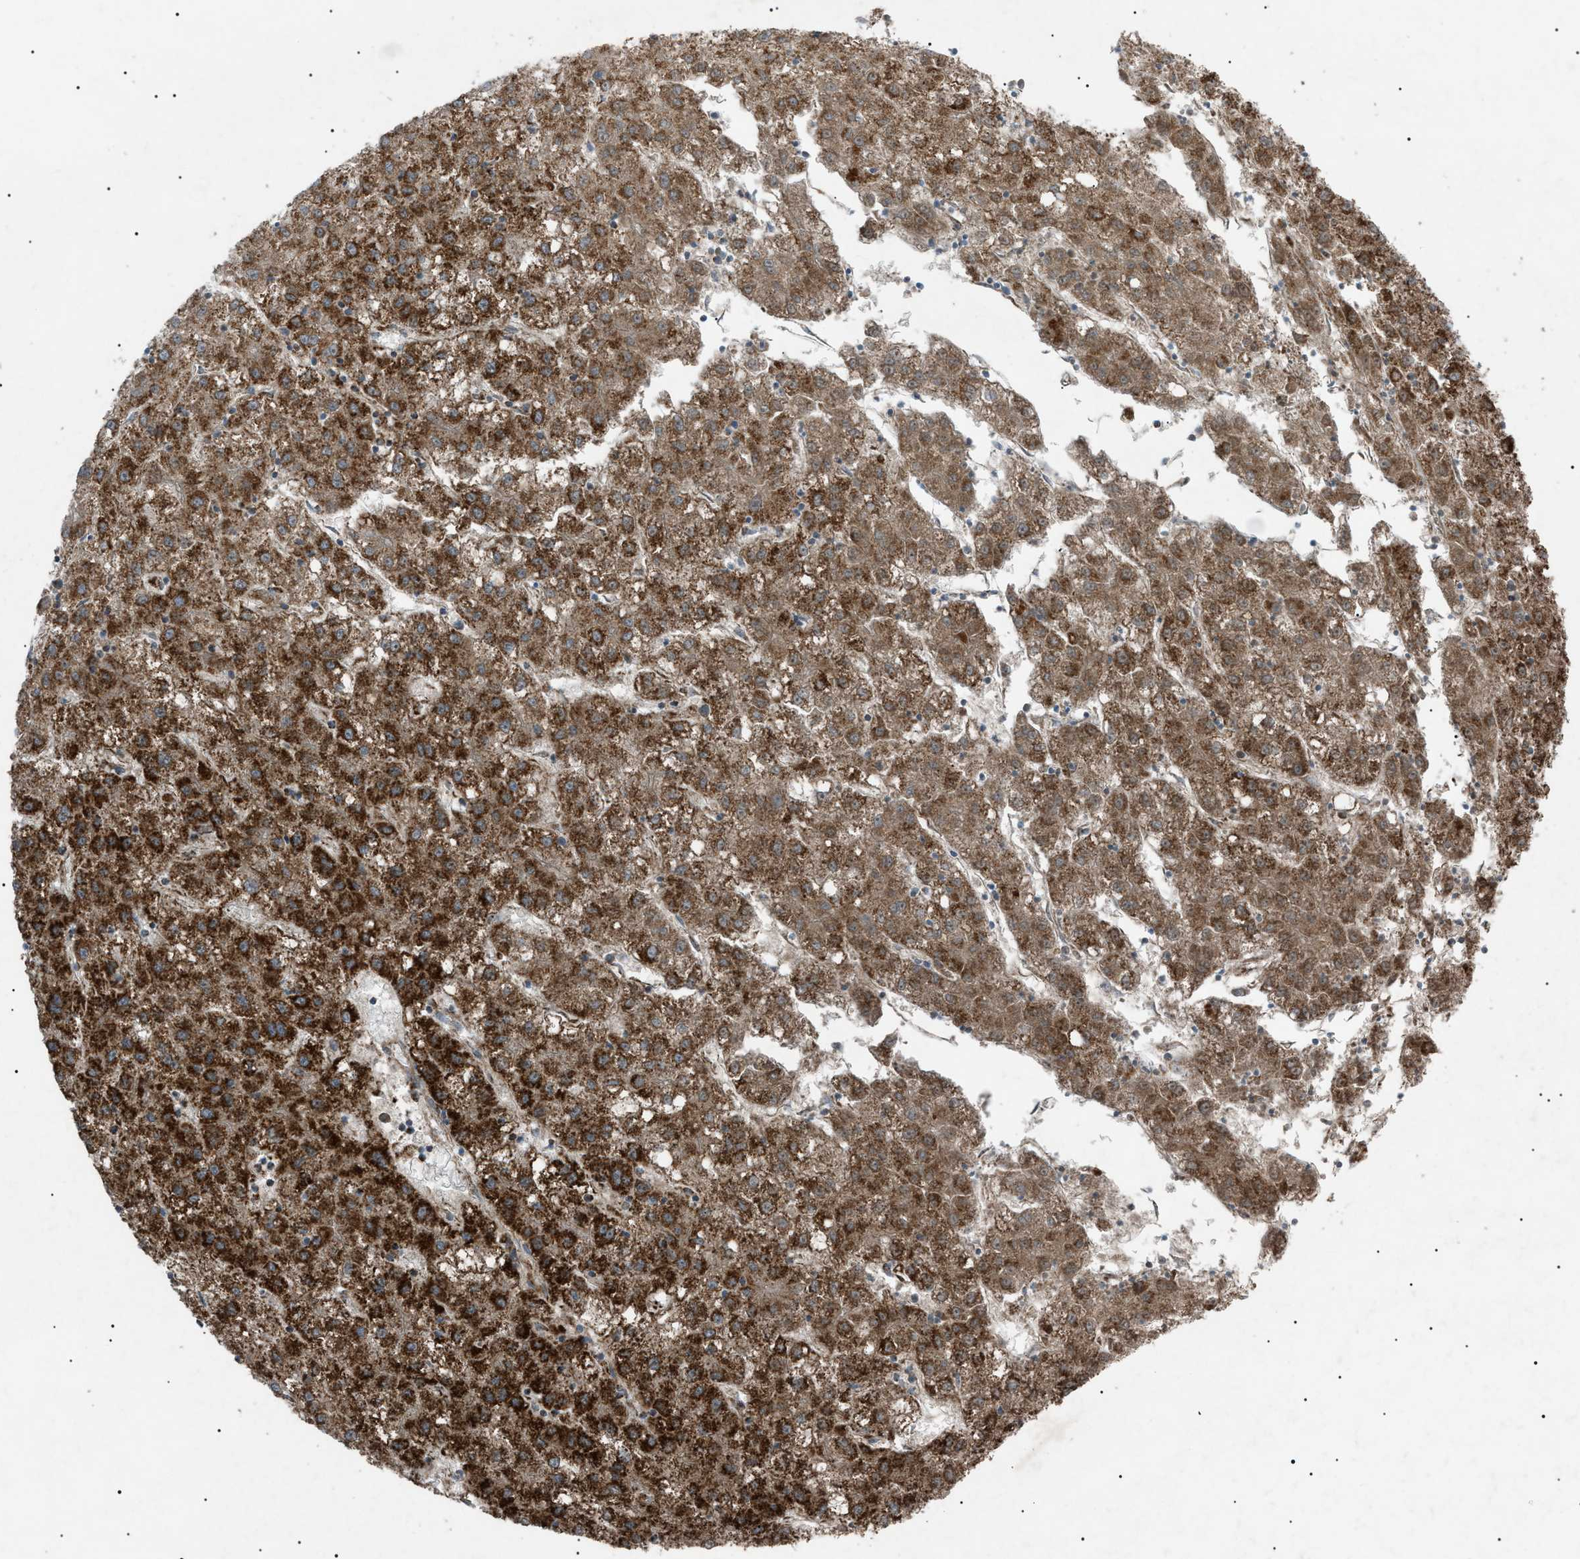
{"staining": {"intensity": "strong", "quantity": ">75%", "location": "cytoplasmic/membranous"}, "tissue": "liver cancer", "cell_type": "Tumor cells", "image_type": "cancer", "snomed": [{"axis": "morphology", "description": "Carcinoma, Hepatocellular, NOS"}, {"axis": "topography", "description": "Liver"}], "caption": "Liver cancer (hepatocellular carcinoma) stained for a protein (brown) displays strong cytoplasmic/membranous positive positivity in about >75% of tumor cells.", "gene": "C1GALT1C1", "patient": {"sex": "male", "age": 72}}